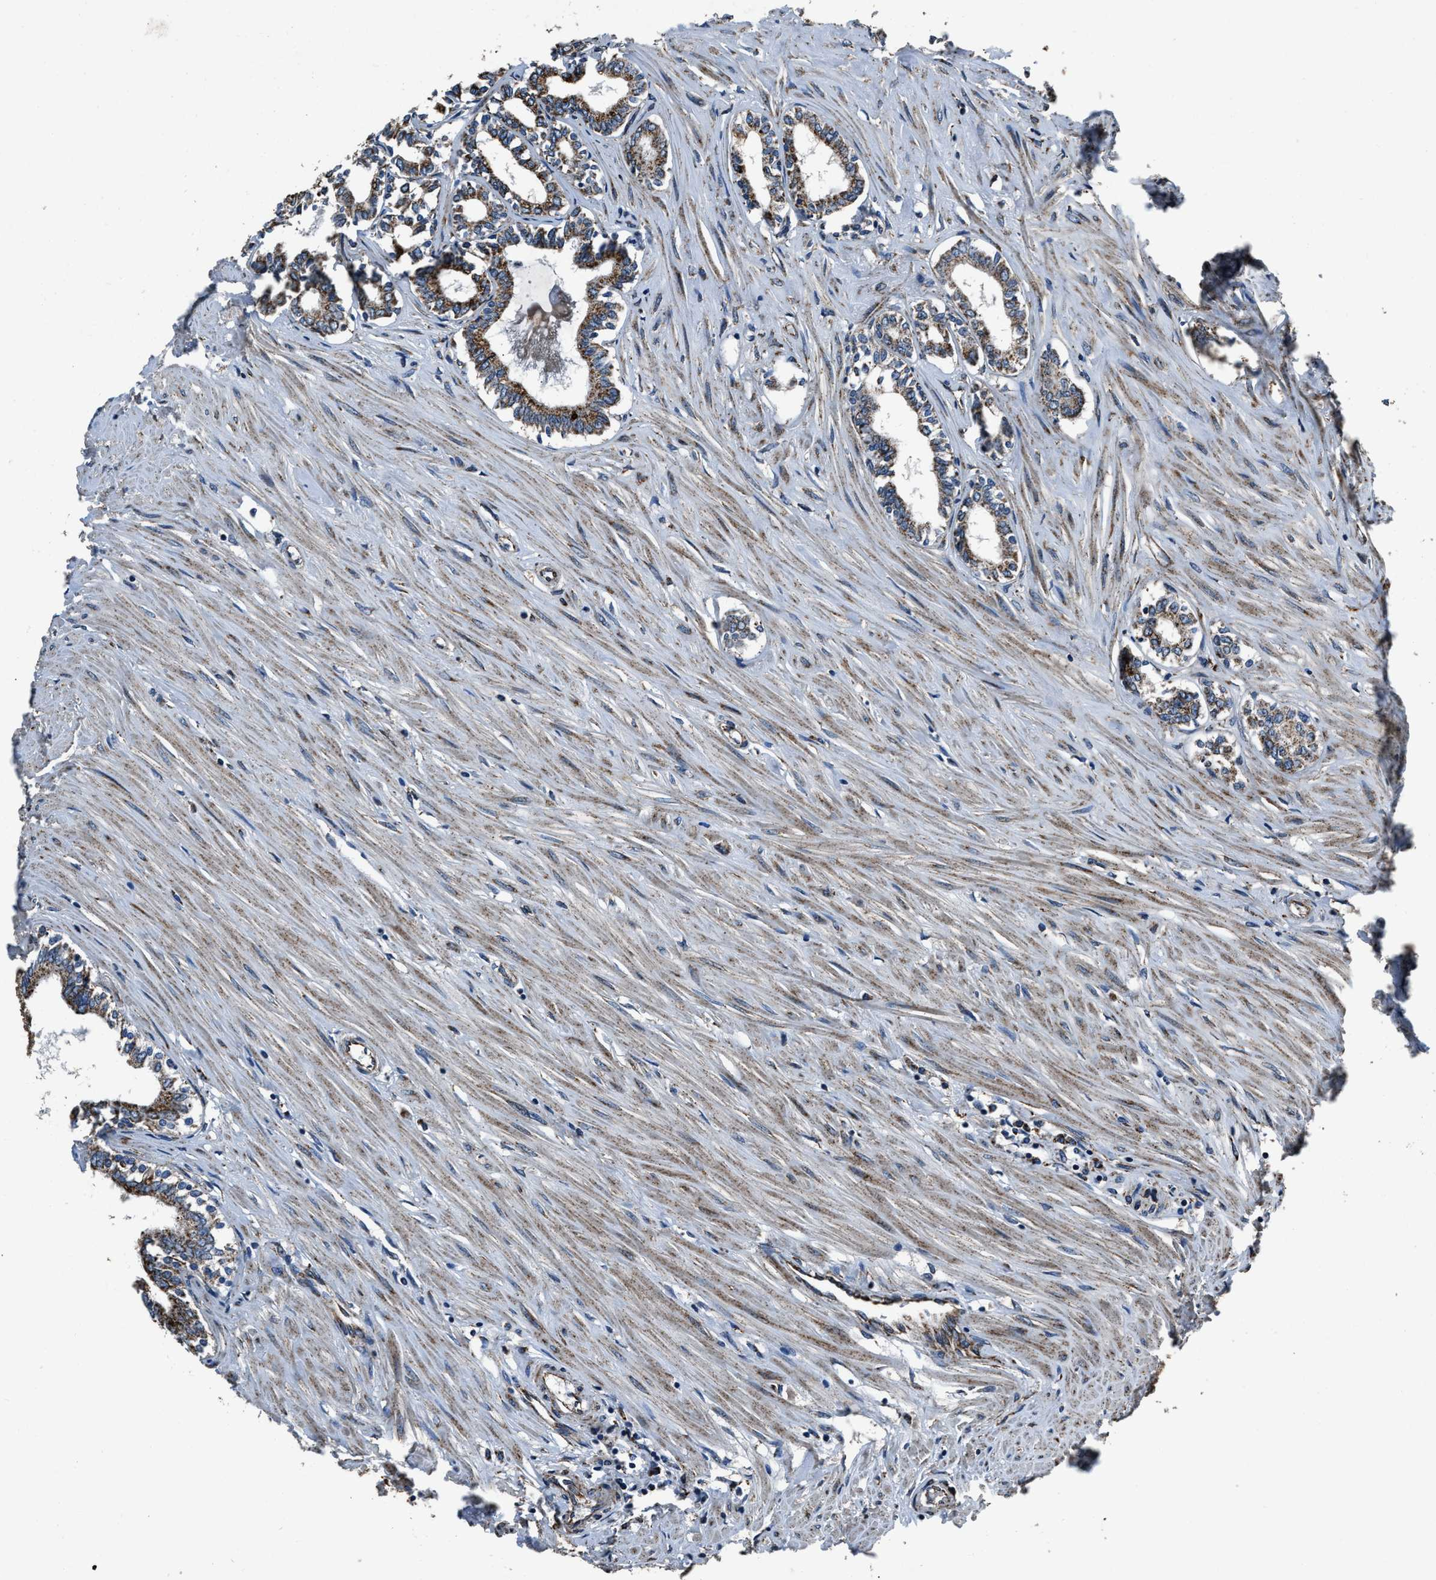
{"staining": {"intensity": "moderate", "quantity": ">75%", "location": "cytoplasmic/membranous"}, "tissue": "seminal vesicle", "cell_type": "Glandular cells", "image_type": "normal", "snomed": [{"axis": "morphology", "description": "Normal tissue, NOS"}, {"axis": "morphology", "description": "Adenocarcinoma, High grade"}, {"axis": "topography", "description": "Prostate"}, {"axis": "topography", "description": "Seminal veicle"}], "caption": "IHC photomicrograph of unremarkable seminal vesicle: human seminal vesicle stained using immunohistochemistry (IHC) displays medium levels of moderate protein expression localized specifically in the cytoplasmic/membranous of glandular cells, appearing as a cytoplasmic/membranous brown color.", "gene": "OGDH", "patient": {"sex": "male", "age": 55}}